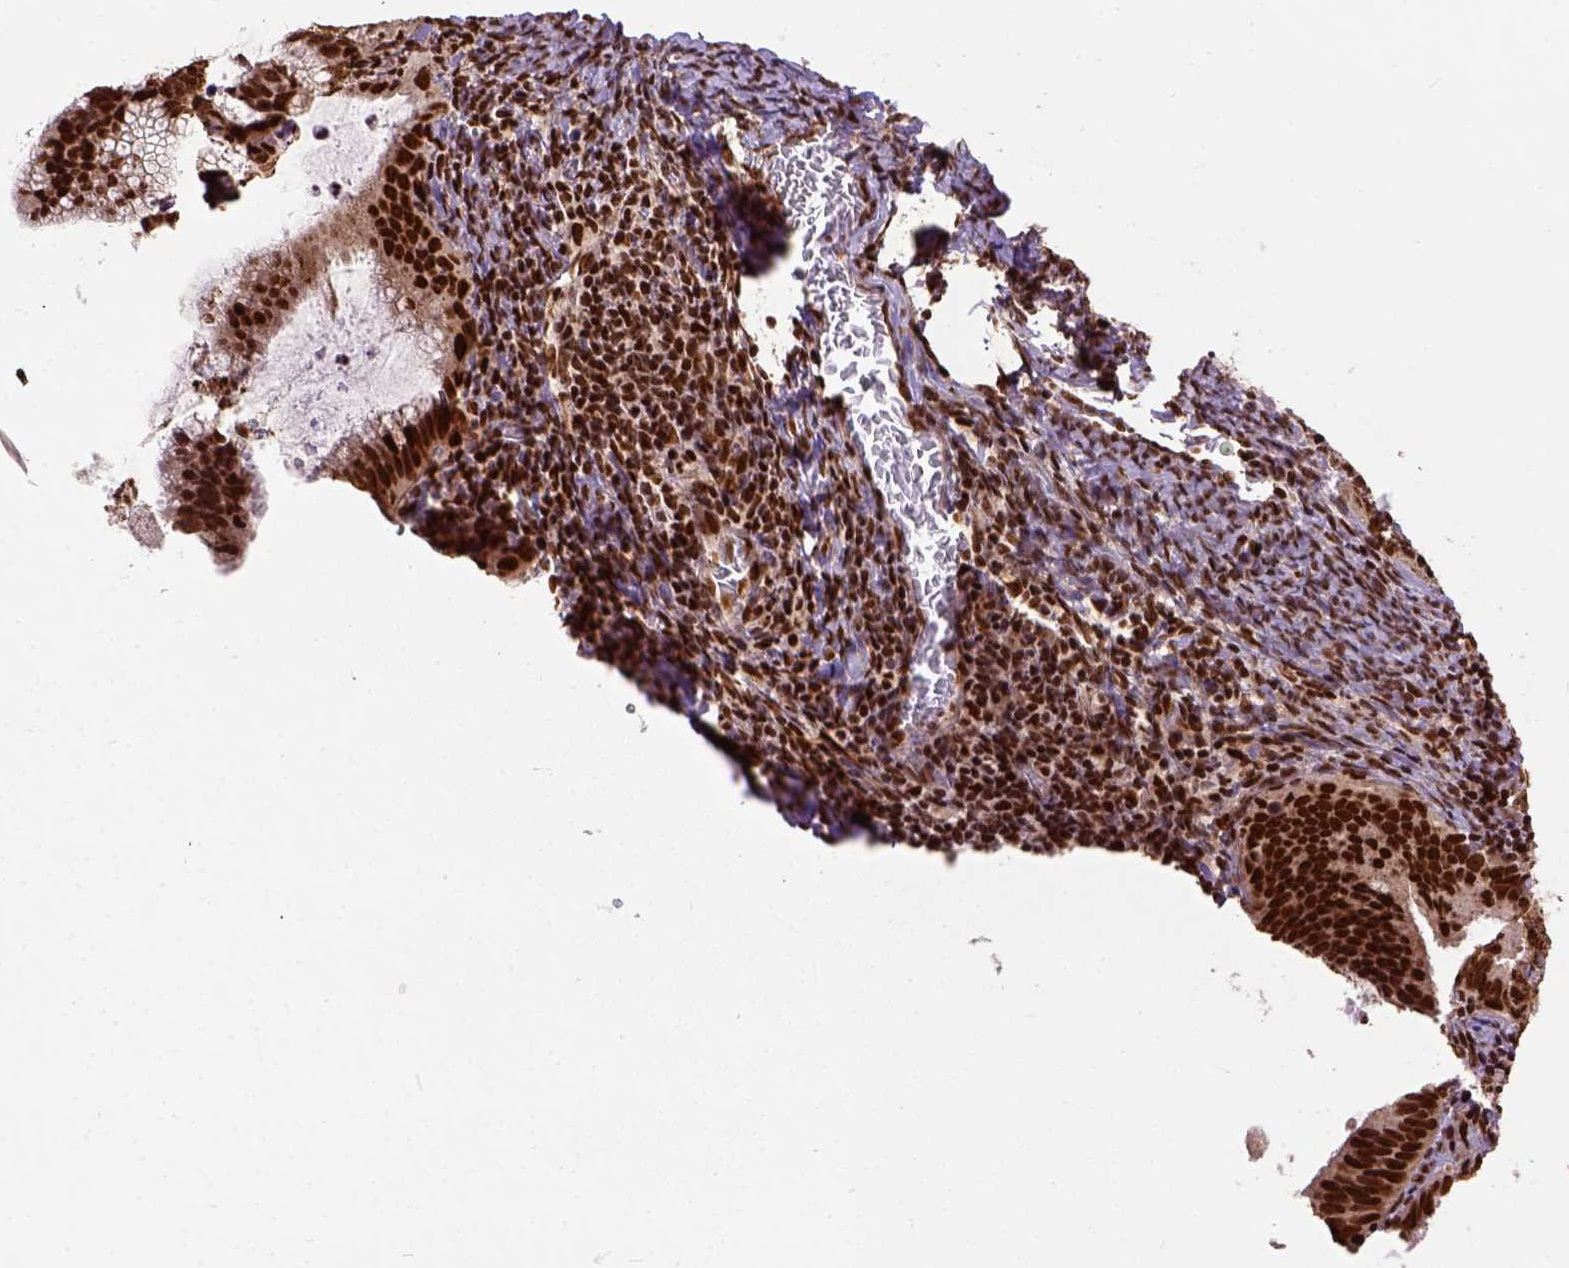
{"staining": {"intensity": "strong", "quantity": ">75%", "location": "nuclear"}, "tissue": "cervical cancer", "cell_type": "Tumor cells", "image_type": "cancer", "snomed": [{"axis": "morphology", "description": "Adenocarcinoma, NOS"}, {"axis": "topography", "description": "Cervix"}], "caption": "The micrograph exhibits a brown stain indicating the presence of a protein in the nuclear of tumor cells in cervical cancer (adenocarcinoma).", "gene": "NACC1", "patient": {"sex": "female", "age": 61}}